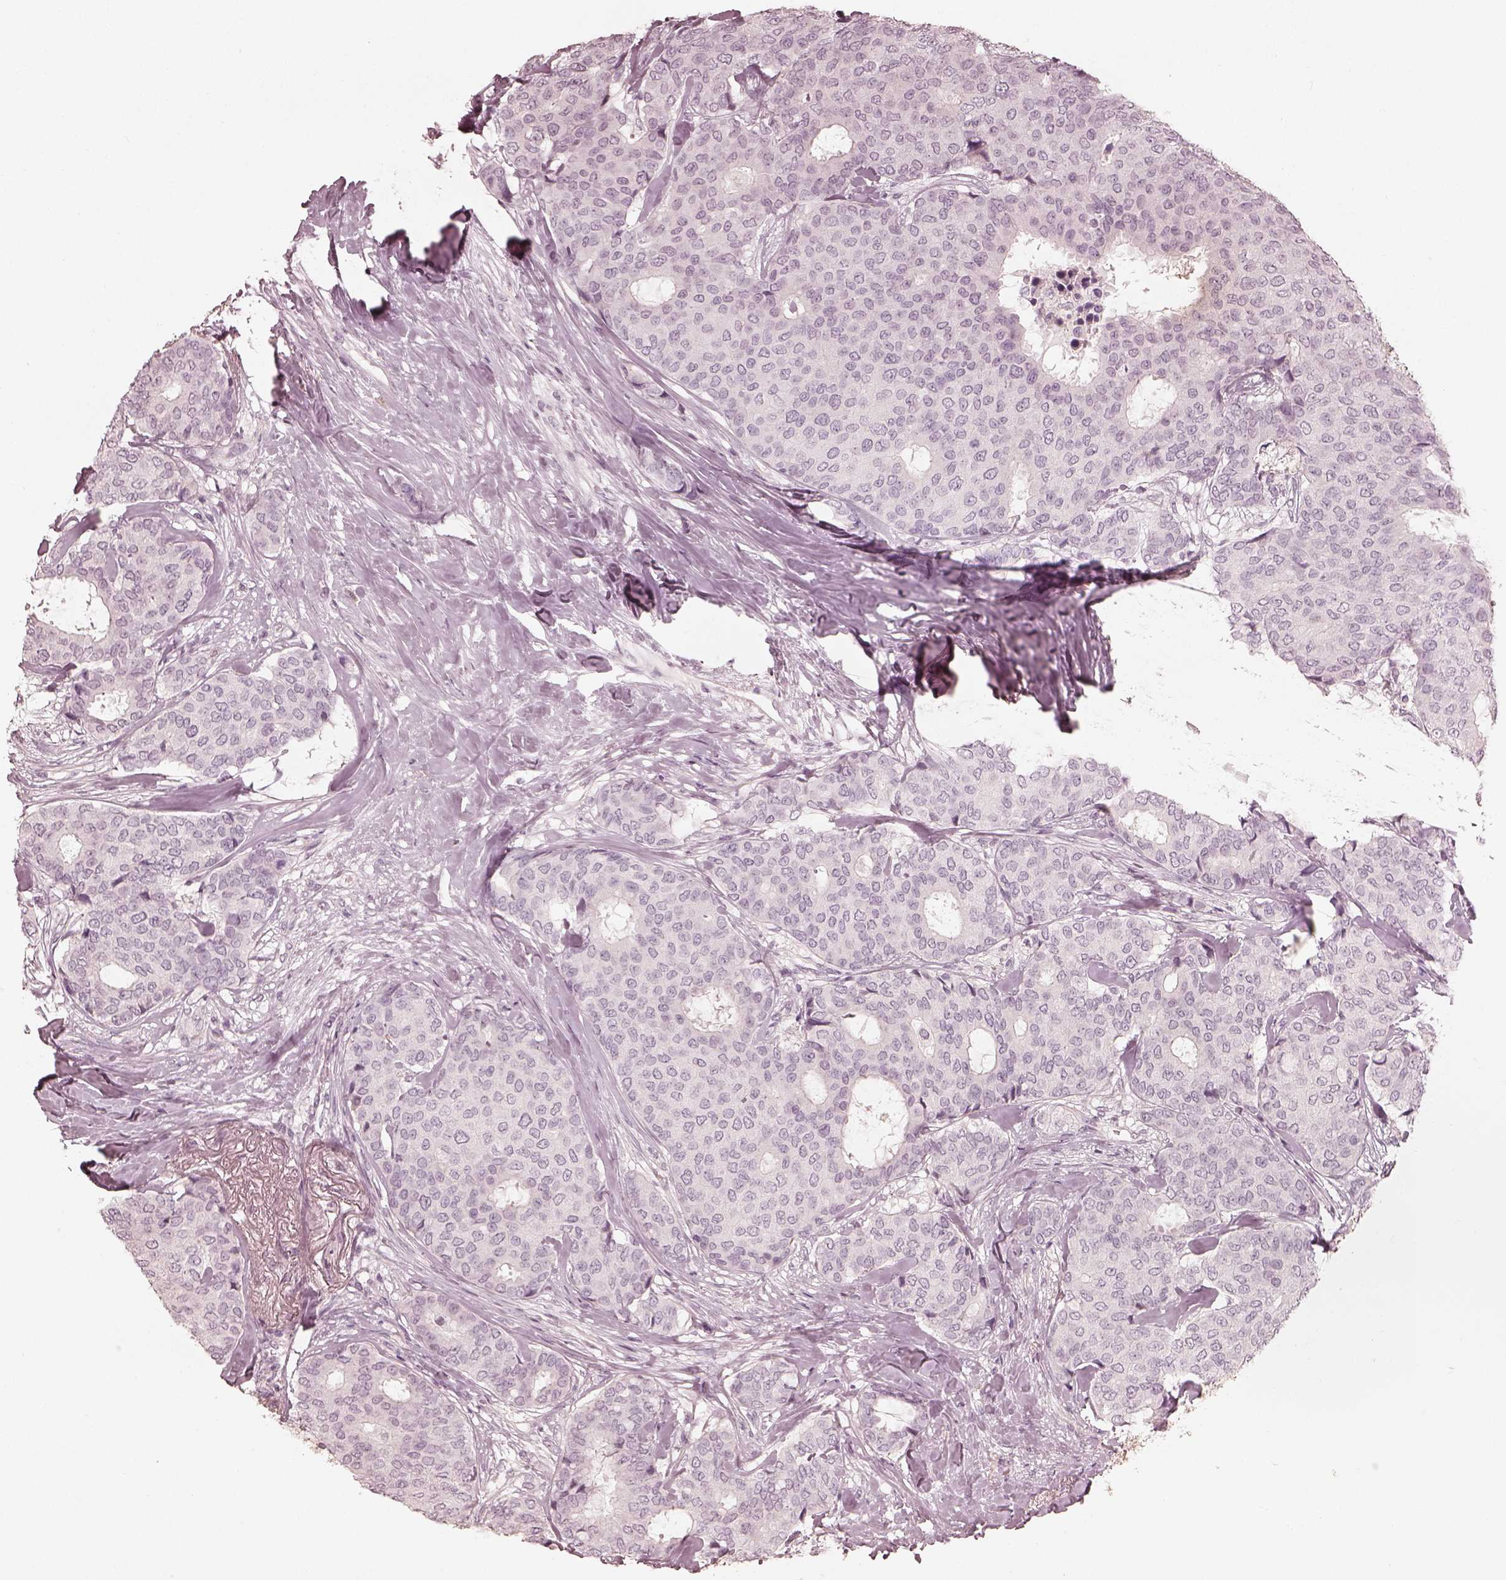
{"staining": {"intensity": "negative", "quantity": "none", "location": "none"}, "tissue": "breast cancer", "cell_type": "Tumor cells", "image_type": "cancer", "snomed": [{"axis": "morphology", "description": "Duct carcinoma"}, {"axis": "topography", "description": "Breast"}], "caption": "Immunohistochemical staining of human breast infiltrating ductal carcinoma shows no significant staining in tumor cells.", "gene": "ADRB3", "patient": {"sex": "female", "age": 75}}